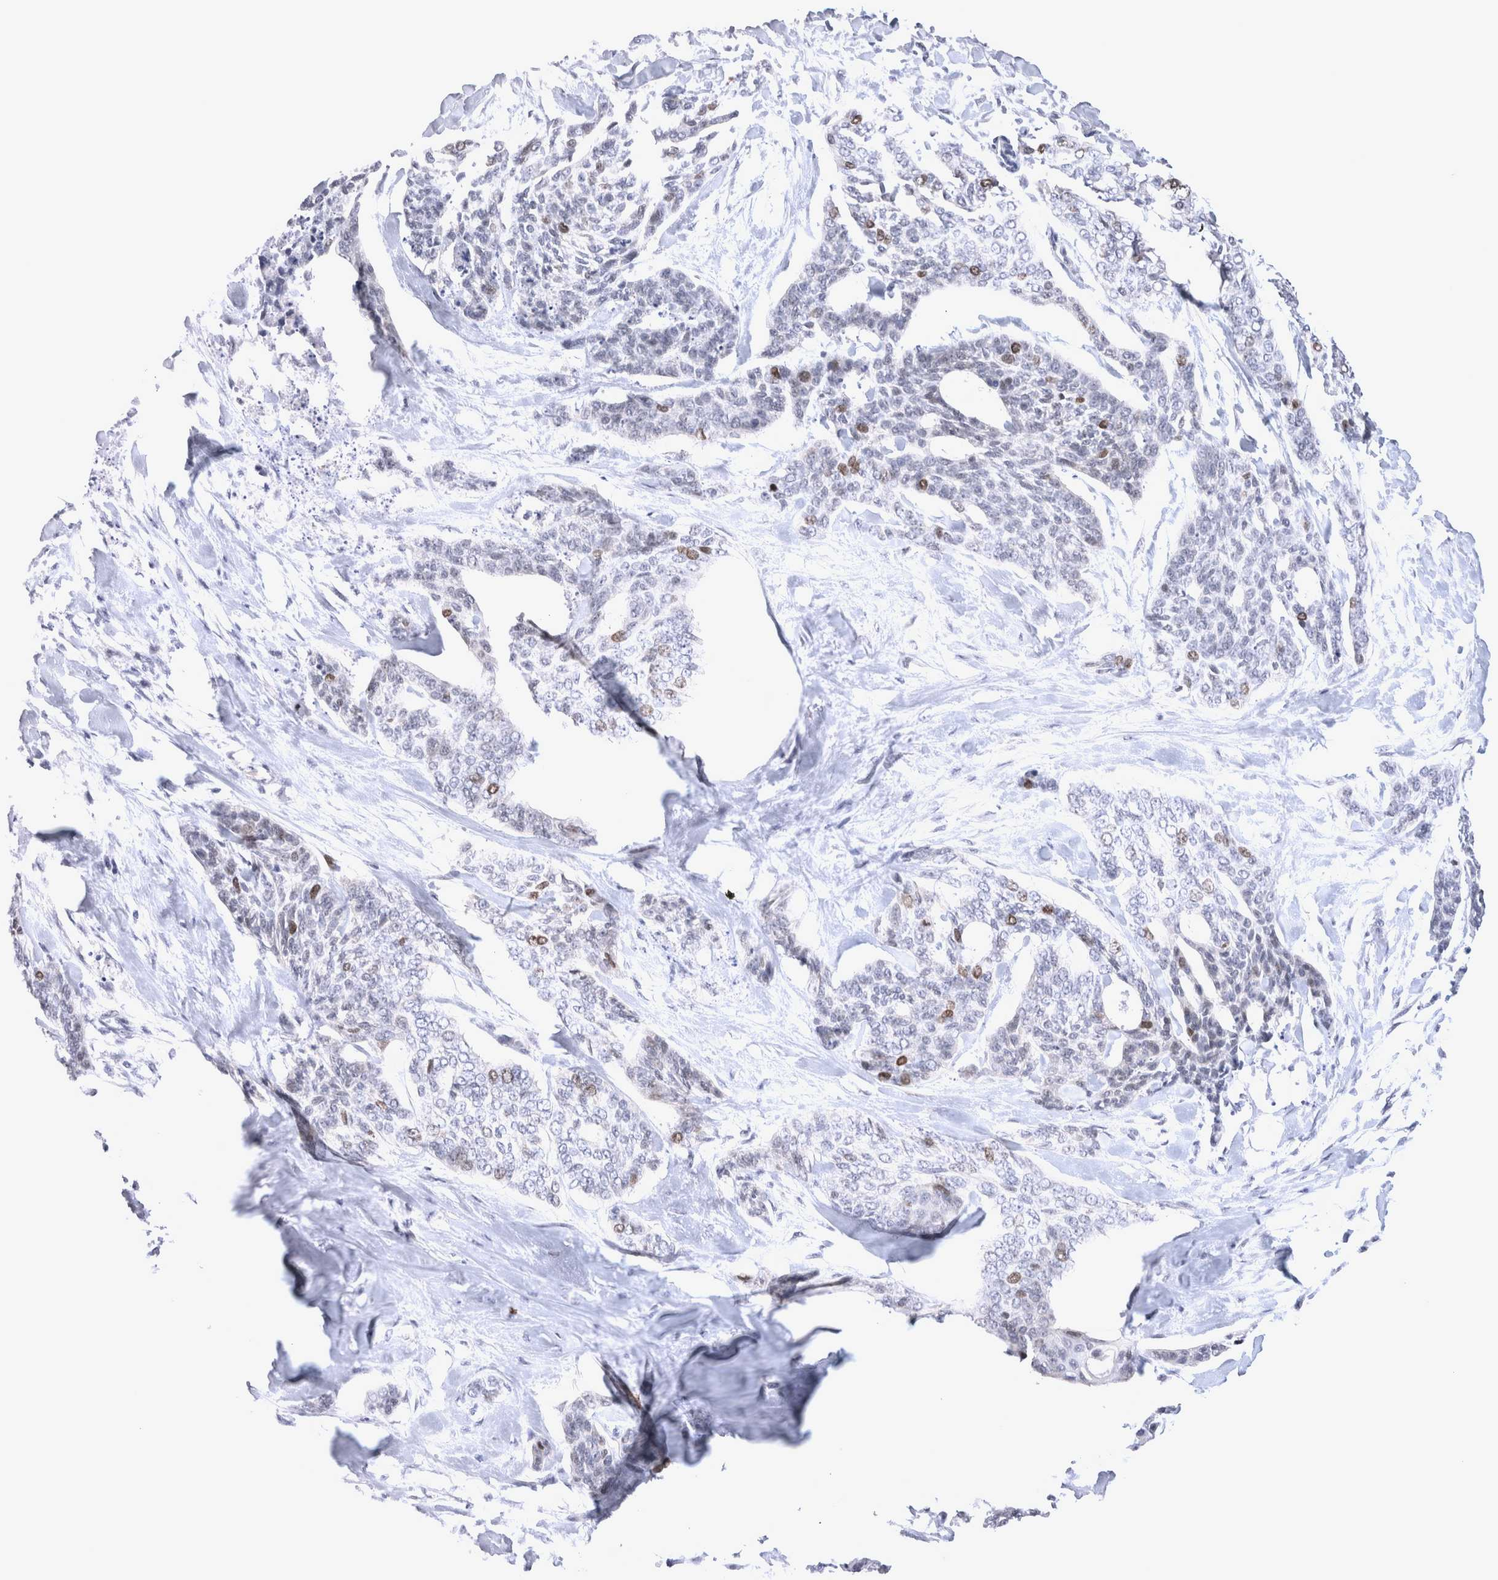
{"staining": {"intensity": "moderate", "quantity": "<25%", "location": "nuclear"}, "tissue": "skin cancer", "cell_type": "Tumor cells", "image_type": "cancer", "snomed": [{"axis": "morphology", "description": "Basal cell carcinoma"}, {"axis": "topography", "description": "Skin"}], "caption": "High-power microscopy captured an immunohistochemistry (IHC) image of skin cancer, revealing moderate nuclear positivity in approximately <25% of tumor cells.", "gene": "KIF18B", "patient": {"sex": "female", "age": 64}}